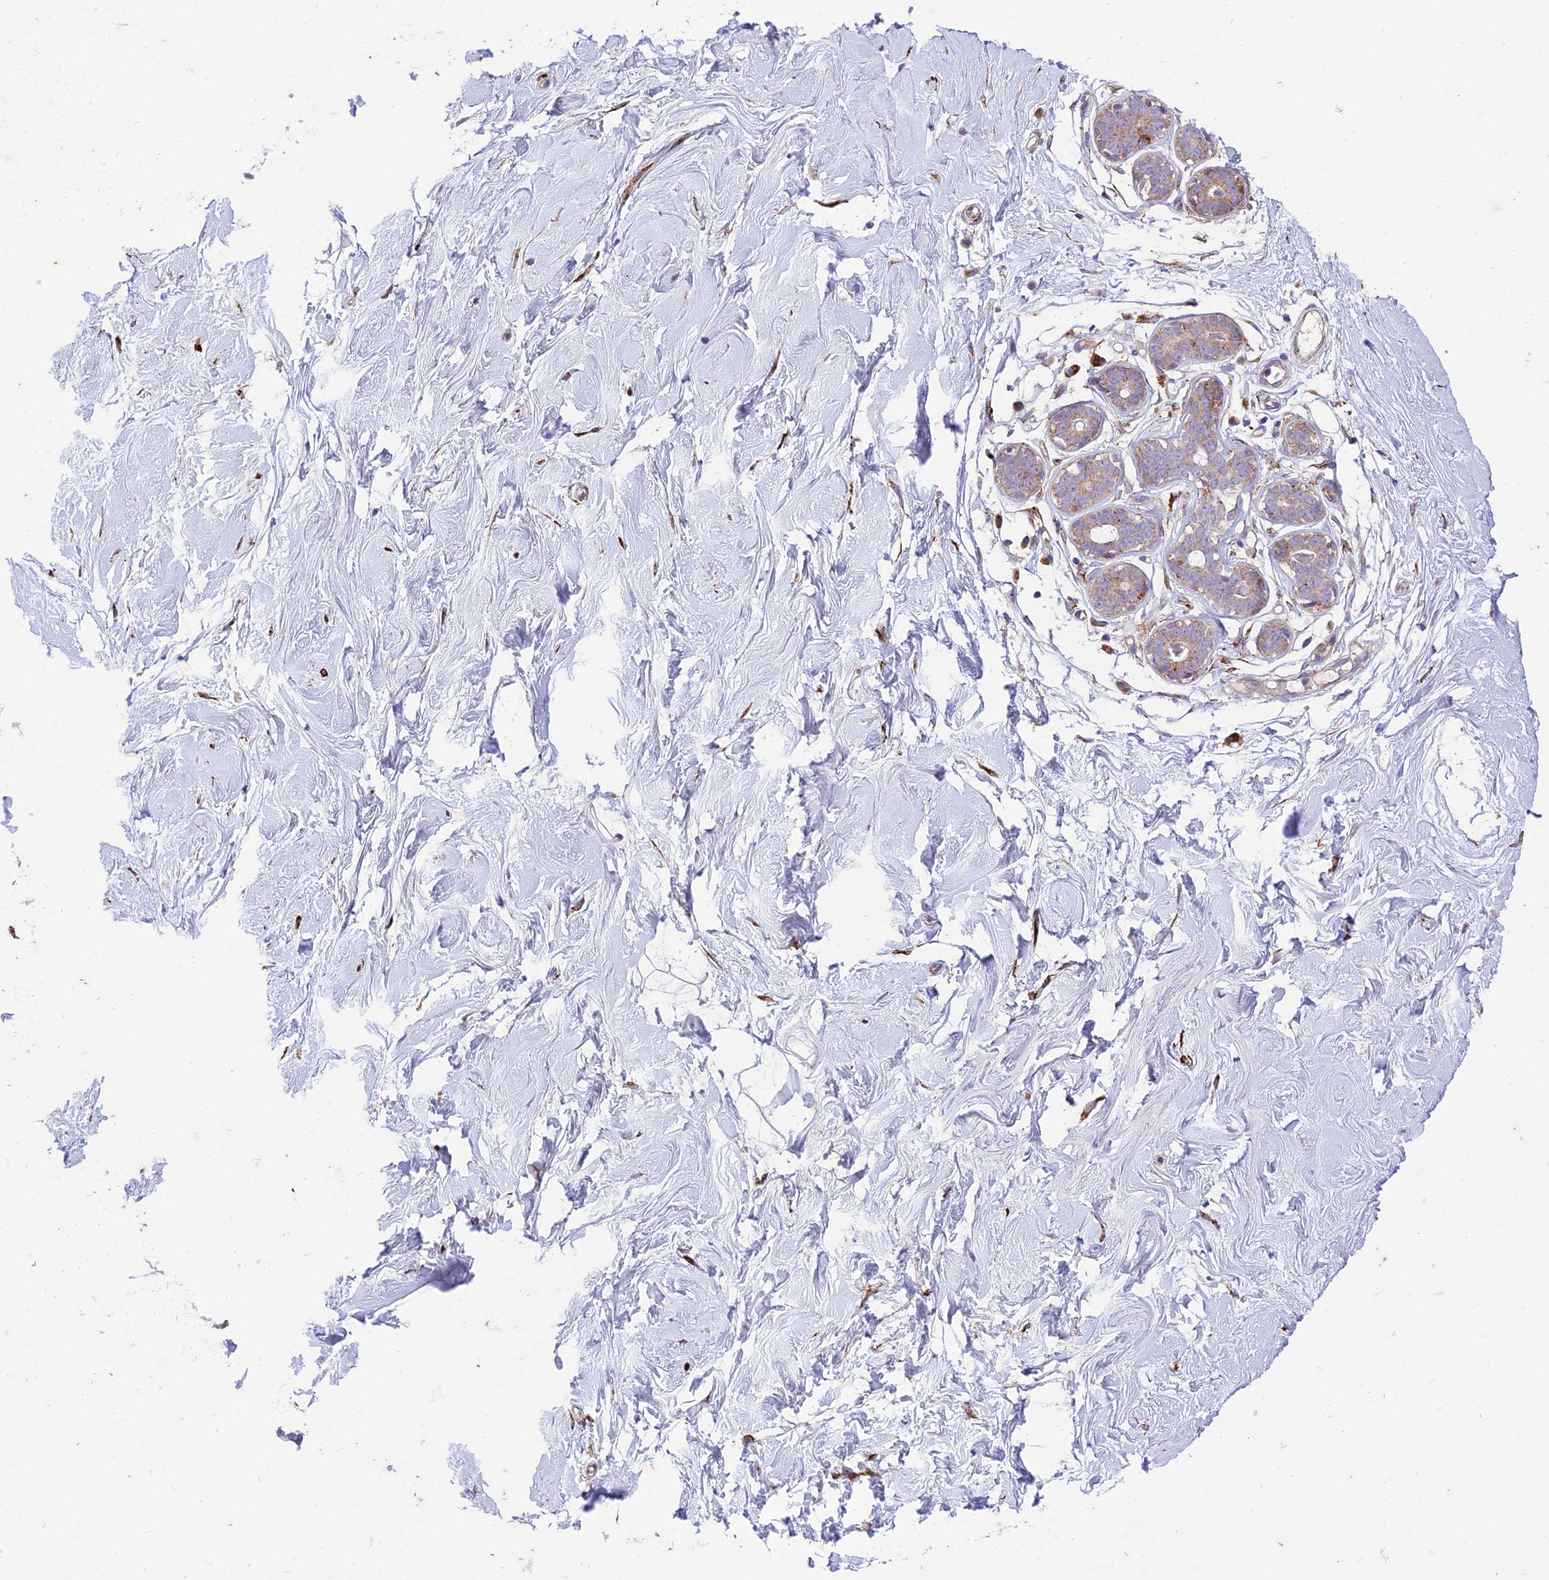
{"staining": {"intensity": "negative", "quantity": "none", "location": "none"}, "tissue": "breast", "cell_type": "Adipocytes", "image_type": "normal", "snomed": [{"axis": "morphology", "description": "Normal tissue, NOS"}, {"axis": "morphology", "description": "Adenoma, NOS"}, {"axis": "topography", "description": "Breast"}], "caption": "The image demonstrates no staining of adipocytes in unremarkable breast. (DAB (3,3'-diaminobenzidine) immunohistochemistry, high magnification).", "gene": "RCN3", "patient": {"sex": "female", "age": 23}}